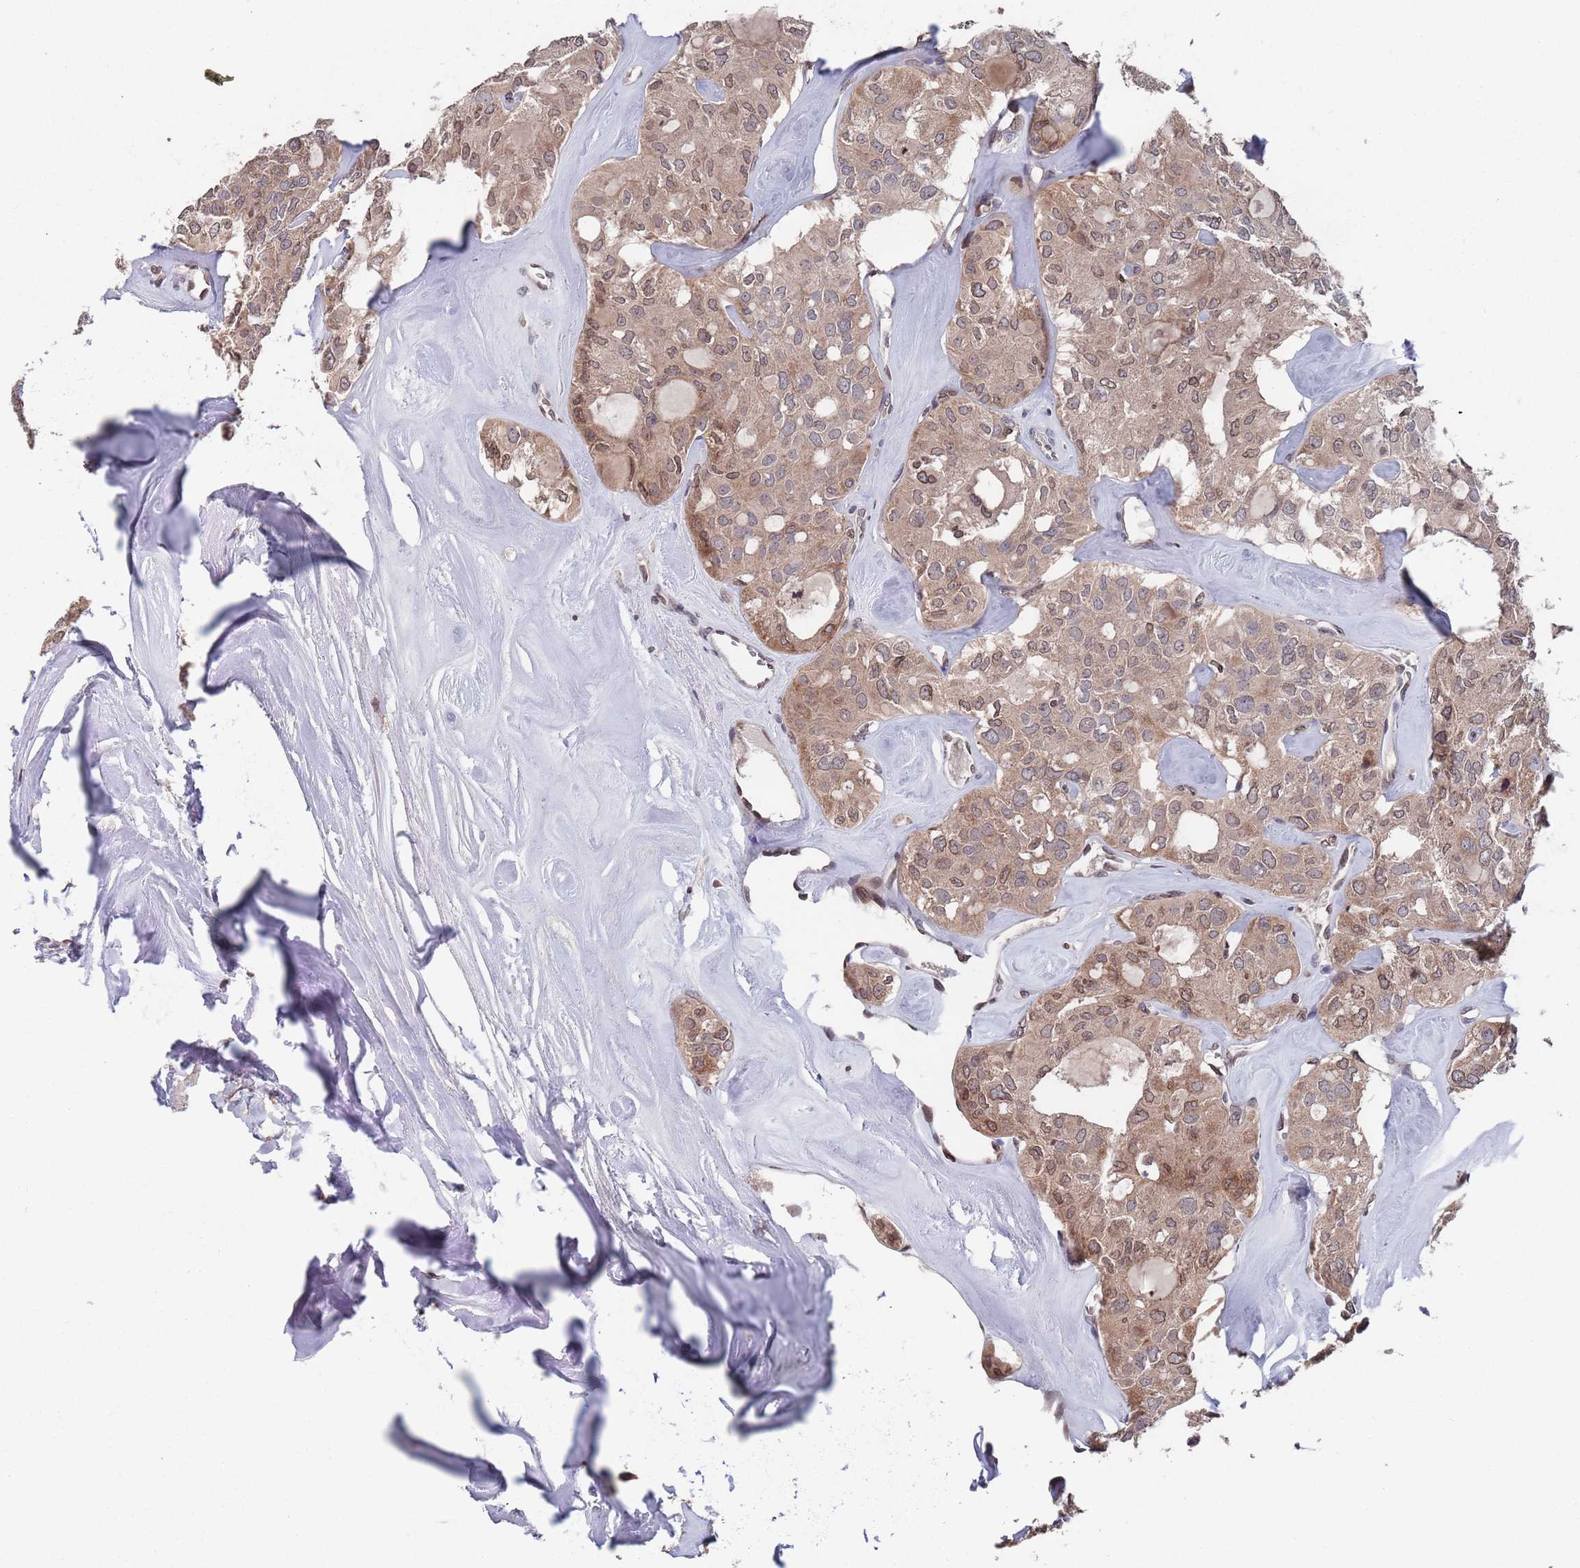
{"staining": {"intensity": "moderate", "quantity": ">75%", "location": "cytoplasmic/membranous,nuclear"}, "tissue": "thyroid cancer", "cell_type": "Tumor cells", "image_type": "cancer", "snomed": [{"axis": "morphology", "description": "Follicular adenoma carcinoma, NOS"}, {"axis": "topography", "description": "Thyroid gland"}], "caption": "Immunohistochemistry histopathology image of neoplastic tissue: thyroid cancer (follicular adenoma carcinoma) stained using immunohistochemistry demonstrates medium levels of moderate protein expression localized specifically in the cytoplasmic/membranous and nuclear of tumor cells, appearing as a cytoplasmic/membranous and nuclear brown color.", "gene": "SDHAF3", "patient": {"sex": "male", "age": 75}}